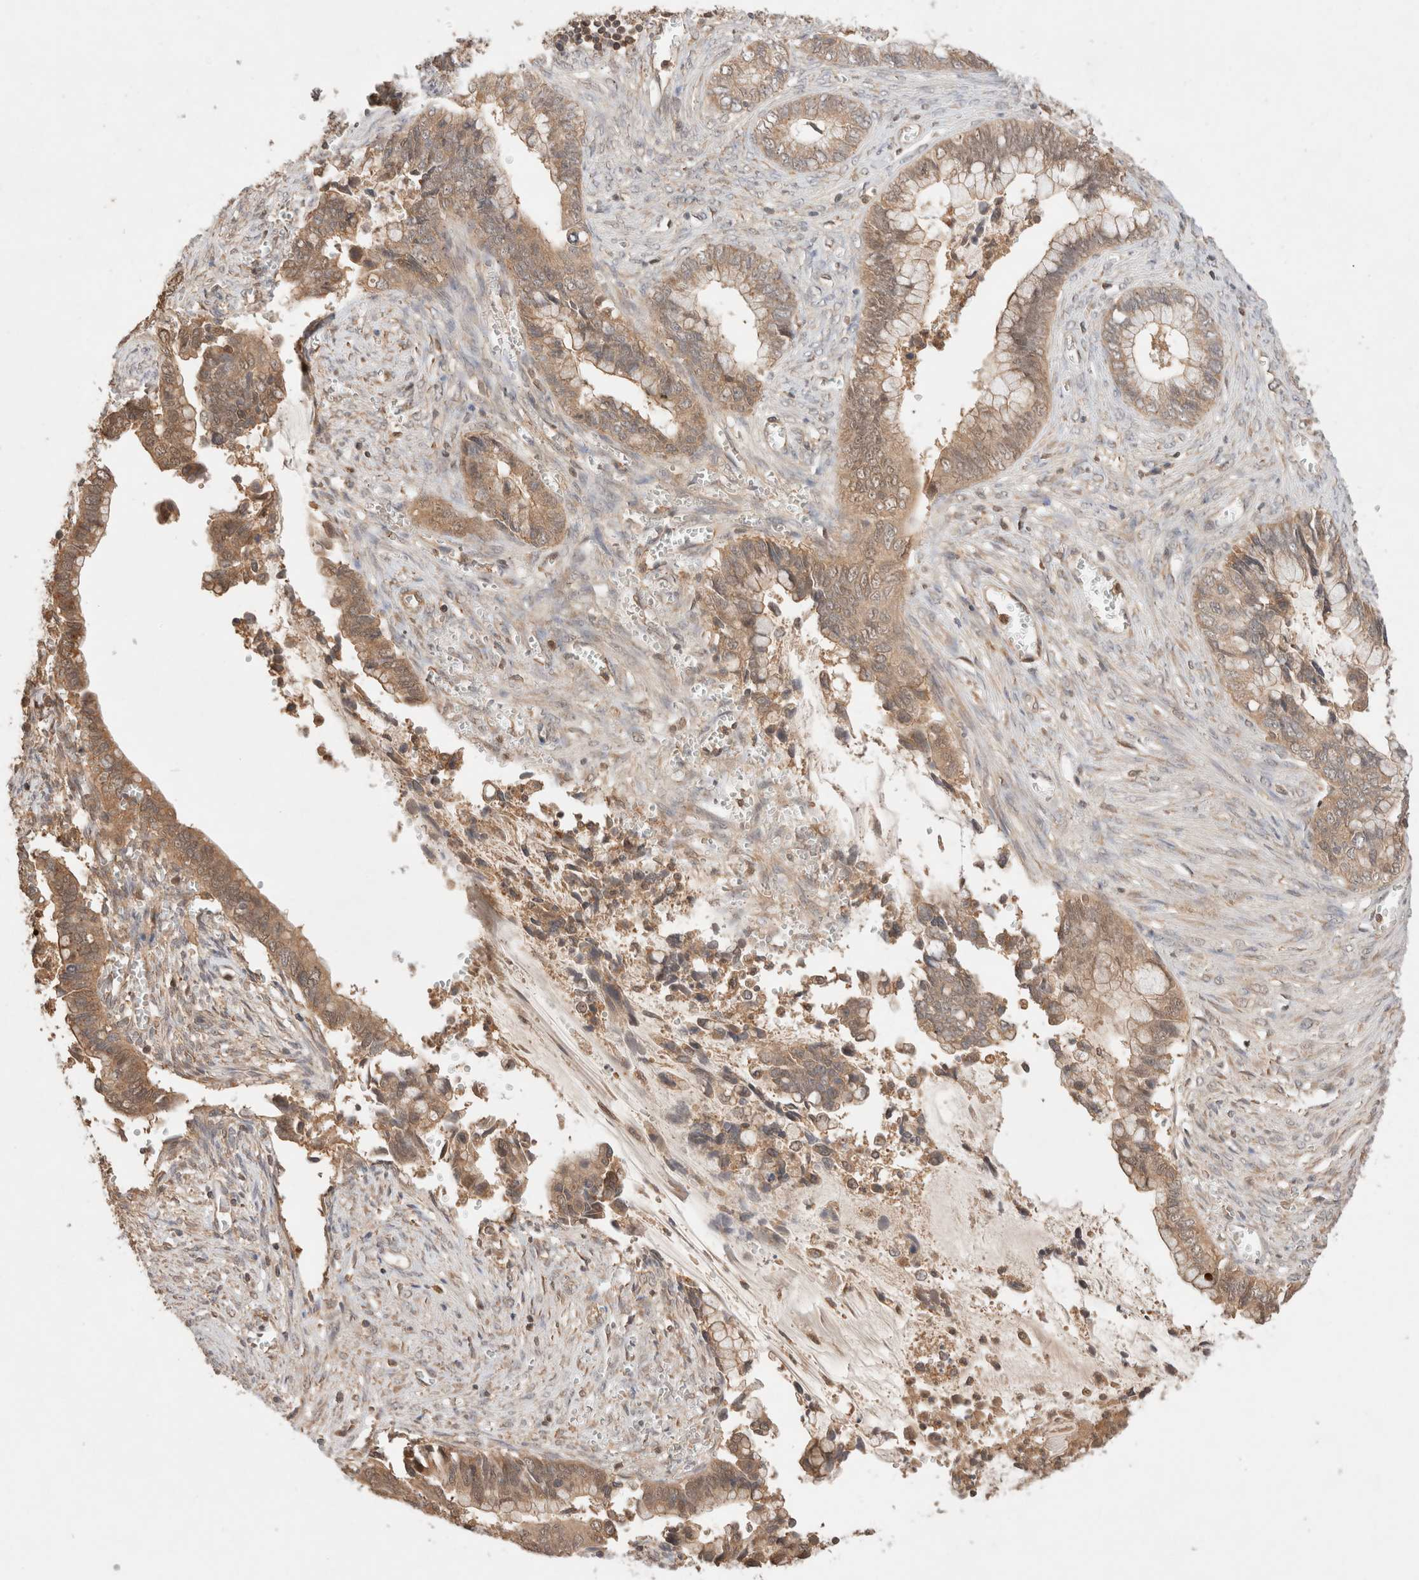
{"staining": {"intensity": "moderate", "quantity": ">75%", "location": "cytoplasmic/membranous"}, "tissue": "cervical cancer", "cell_type": "Tumor cells", "image_type": "cancer", "snomed": [{"axis": "morphology", "description": "Adenocarcinoma, NOS"}, {"axis": "topography", "description": "Cervix"}], "caption": "High-power microscopy captured an immunohistochemistry photomicrograph of adenocarcinoma (cervical), revealing moderate cytoplasmic/membranous expression in approximately >75% of tumor cells.", "gene": "CARNMT1", "patient": {"sex": "female", "age": 44}}